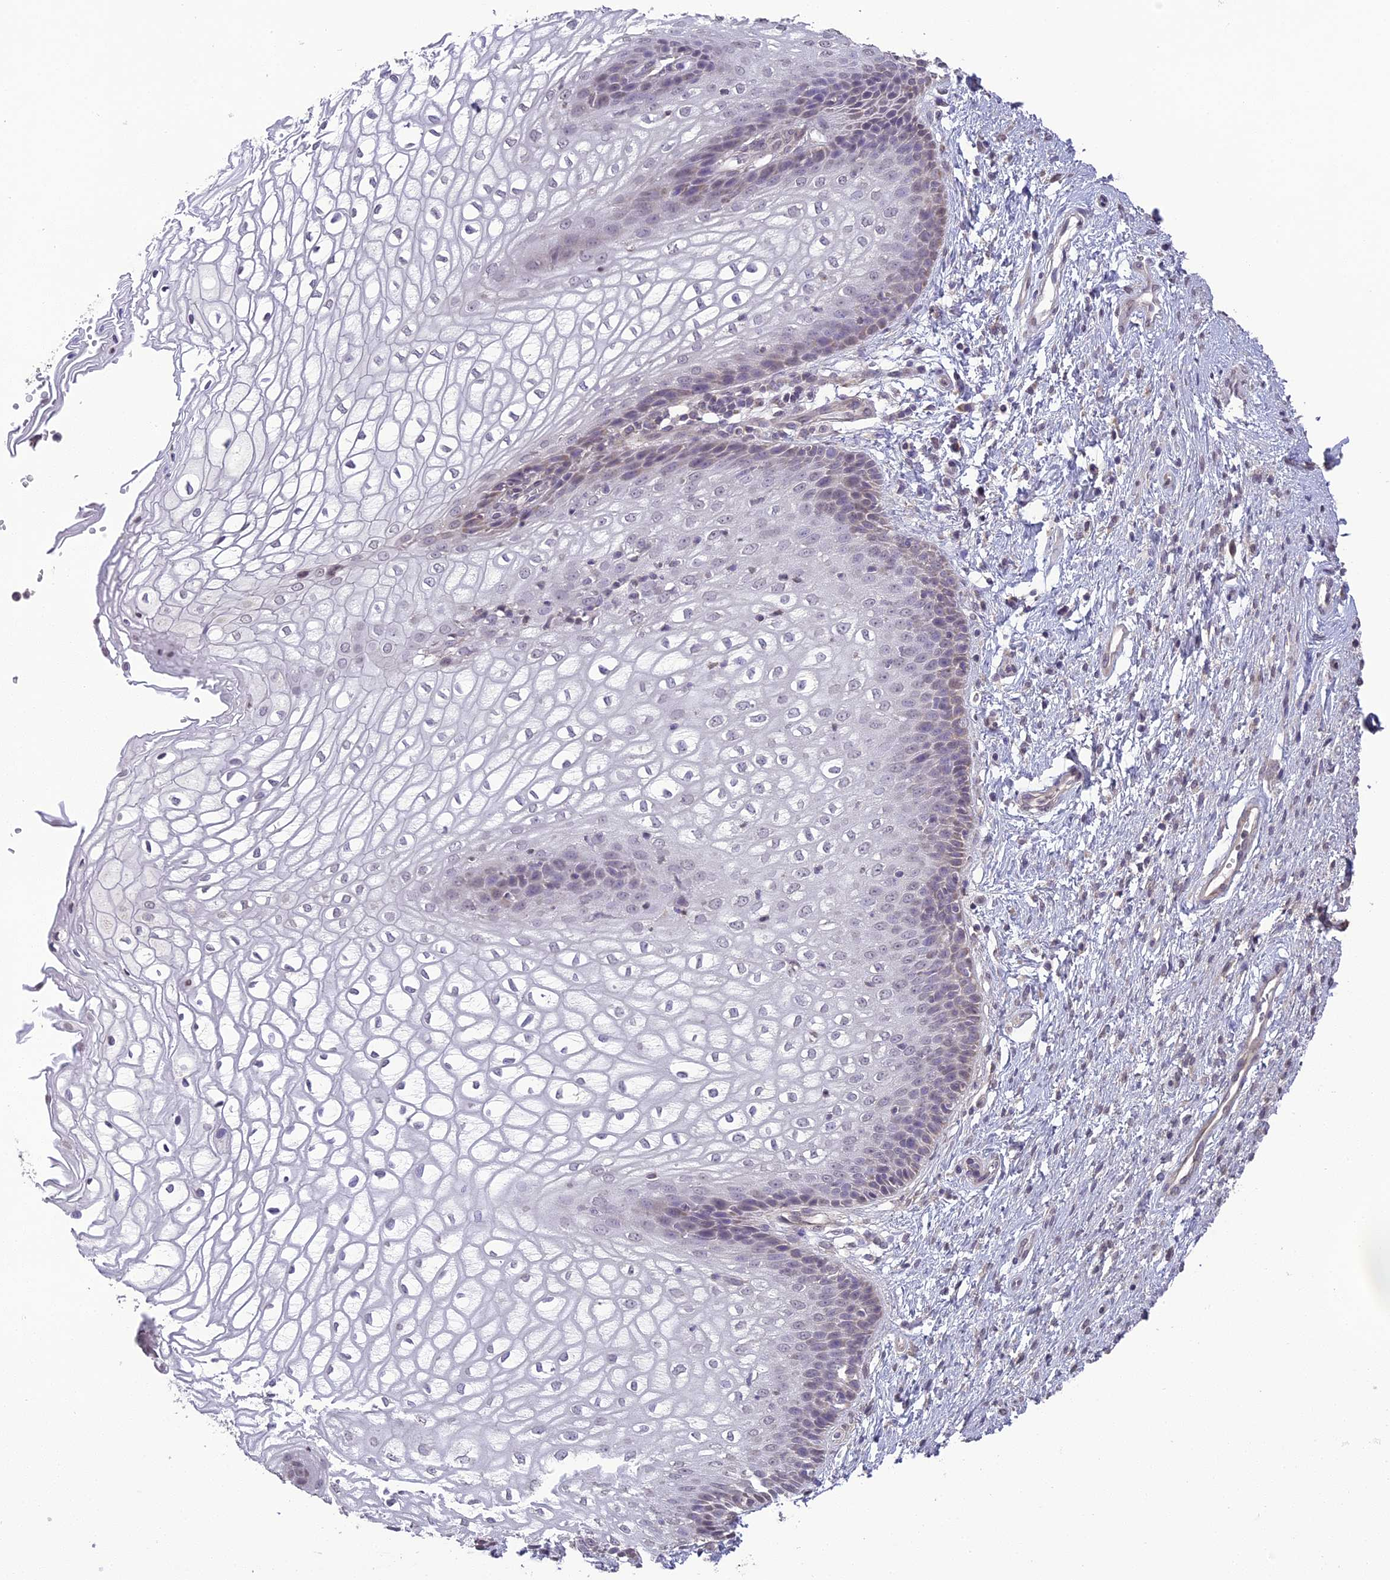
{"staining": {"intensity": "negative", "quantity": "none", "location": "none"}, "tissue": "vagina", "cell_type": "Squamous epithelial cells", "image_type": "normal", "snomed": [{"axis": "morphology", "description": "Normal tissue, NOS"}, {"axis": "topography", "description": "Vagina"}], "caption": "The image exhibits no staining of squamous epithelial cells in unremarkable vagina. (DAB immunohistochemistry with hematoxylin counter stain).", "gene": "ERG28", "patient": {"sex": "female", "age": 34}}